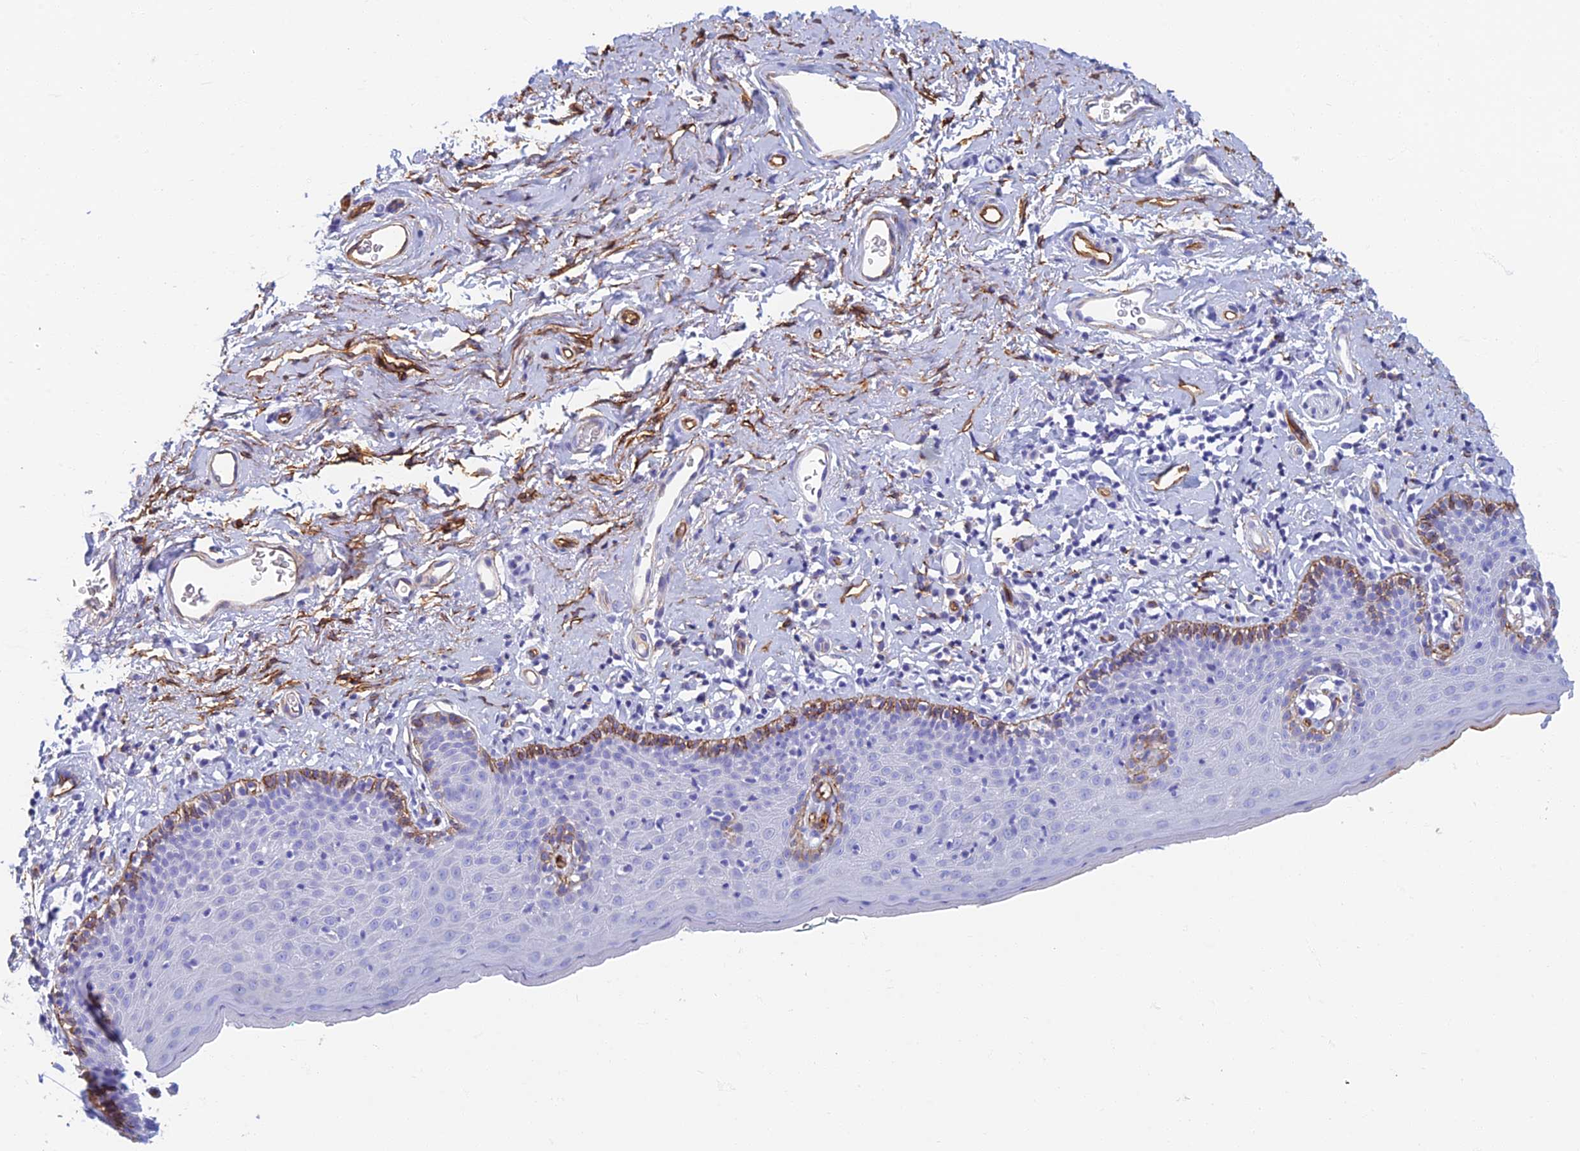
{"staining": {"intensity": "moderate", "quantity": "<25%", "location": "cytoplasmic/membranous"}, "tissue": "skin", "cell_type": "Epidermal cells", "image_type": "normal", "snomed": [{"axis": "morphology", "description": "Normal tissue, NOS"}, {"axis": "topography", "description": "Vulva"}], "caption": "Epidermal cells reveal low levels of moderate cytoplasmic/membranous positivity in about <25% of cells in unremarkable skin. The staining was performed using DAB to visualize the protein expression in brown, while the nuclei were stained in blue with hematoxylin (Magnification: 20x).", "gene": "ETFRF1", "patient": {"sex": "female", "age": 66}}